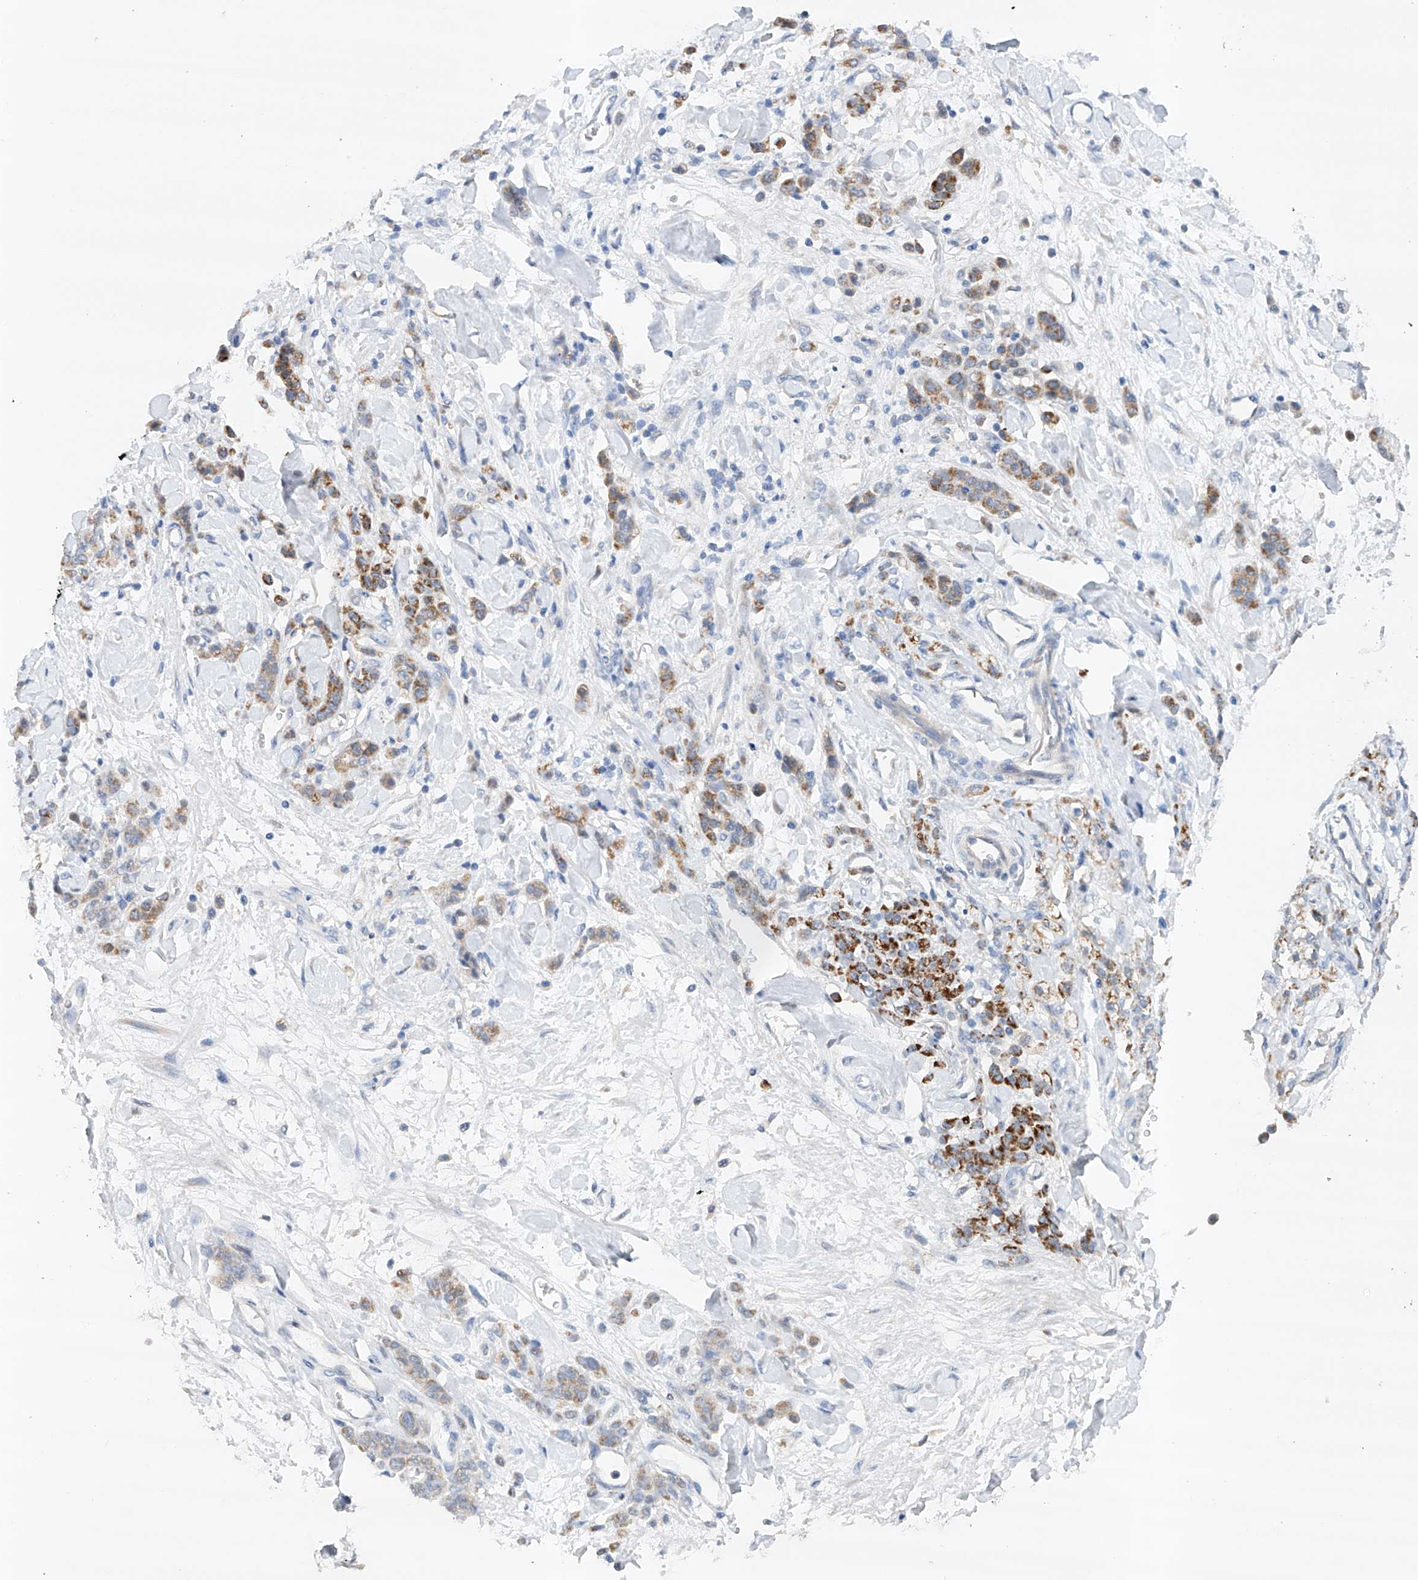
{"staining": {"intensity": "moderate", "quantity": ">75%", "location": "cytoplasmic/membranous"}, "tissue": "stomach cancer", "cell_type": "Tumor cells", "image_type": "cancer", "snomed": [{"axis": "morphology", "description": "Normal tissue, NOS"}, {"axis": "morphology", "description": "Adenocarcinoma, NOS"}, {"axis": "topography", "description": "Stomach"}], "caption": "DAB immunohistochemical staining of human adenocarcinoma (stomach) displays moderate cytoplasmic/membranous protein positivity in approximately >75% of tumor cells.", "gene": "GPC4", "patient": {"sex": "male", "age": 82}}